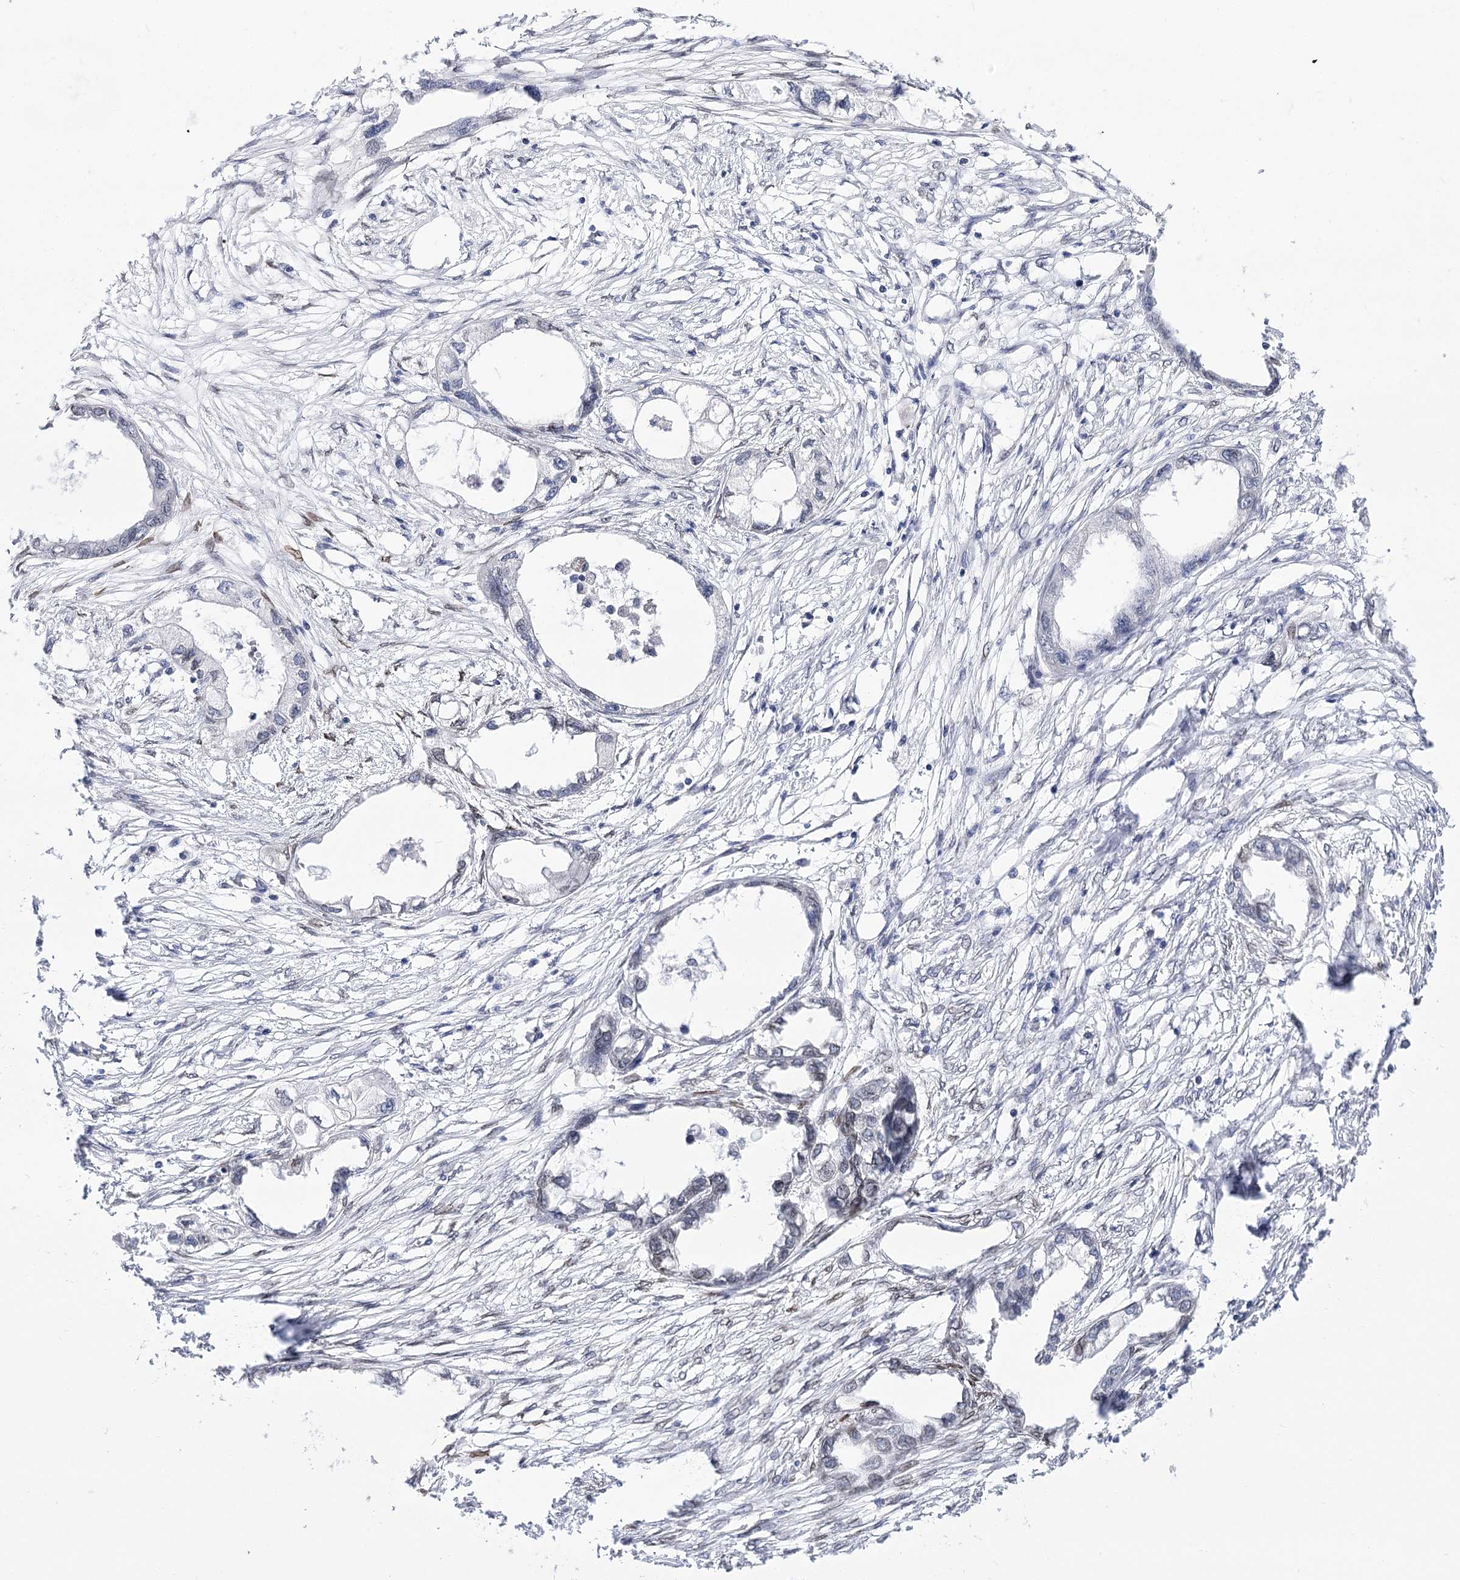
{"staining": {"intensity": "negative", "quantity": "none", "location": "none"}, "tissue": "endometrial cancer", "cell_type": "Tumor cells", "image_type": "cancer", "snomed": [{"axis": "morphology", "description": "Adenocarcinoma, NOS"}, {"axis": "morphology", "description": "Adenocarcinoma, metastatic, NOS"}, {"axis": "topography", "description": "Adipose tissue"}, {"axis": "topography", "description": "Endometrium"}], "caption": "IHC of human metastatic adenocarcinoma (endometrial) displays no expression in tumor cells. (Brightfield microscopy of DAB IHC at high magnification).", "gene": "TMEM201", "patient": {"sex": "female", "age": 67}}